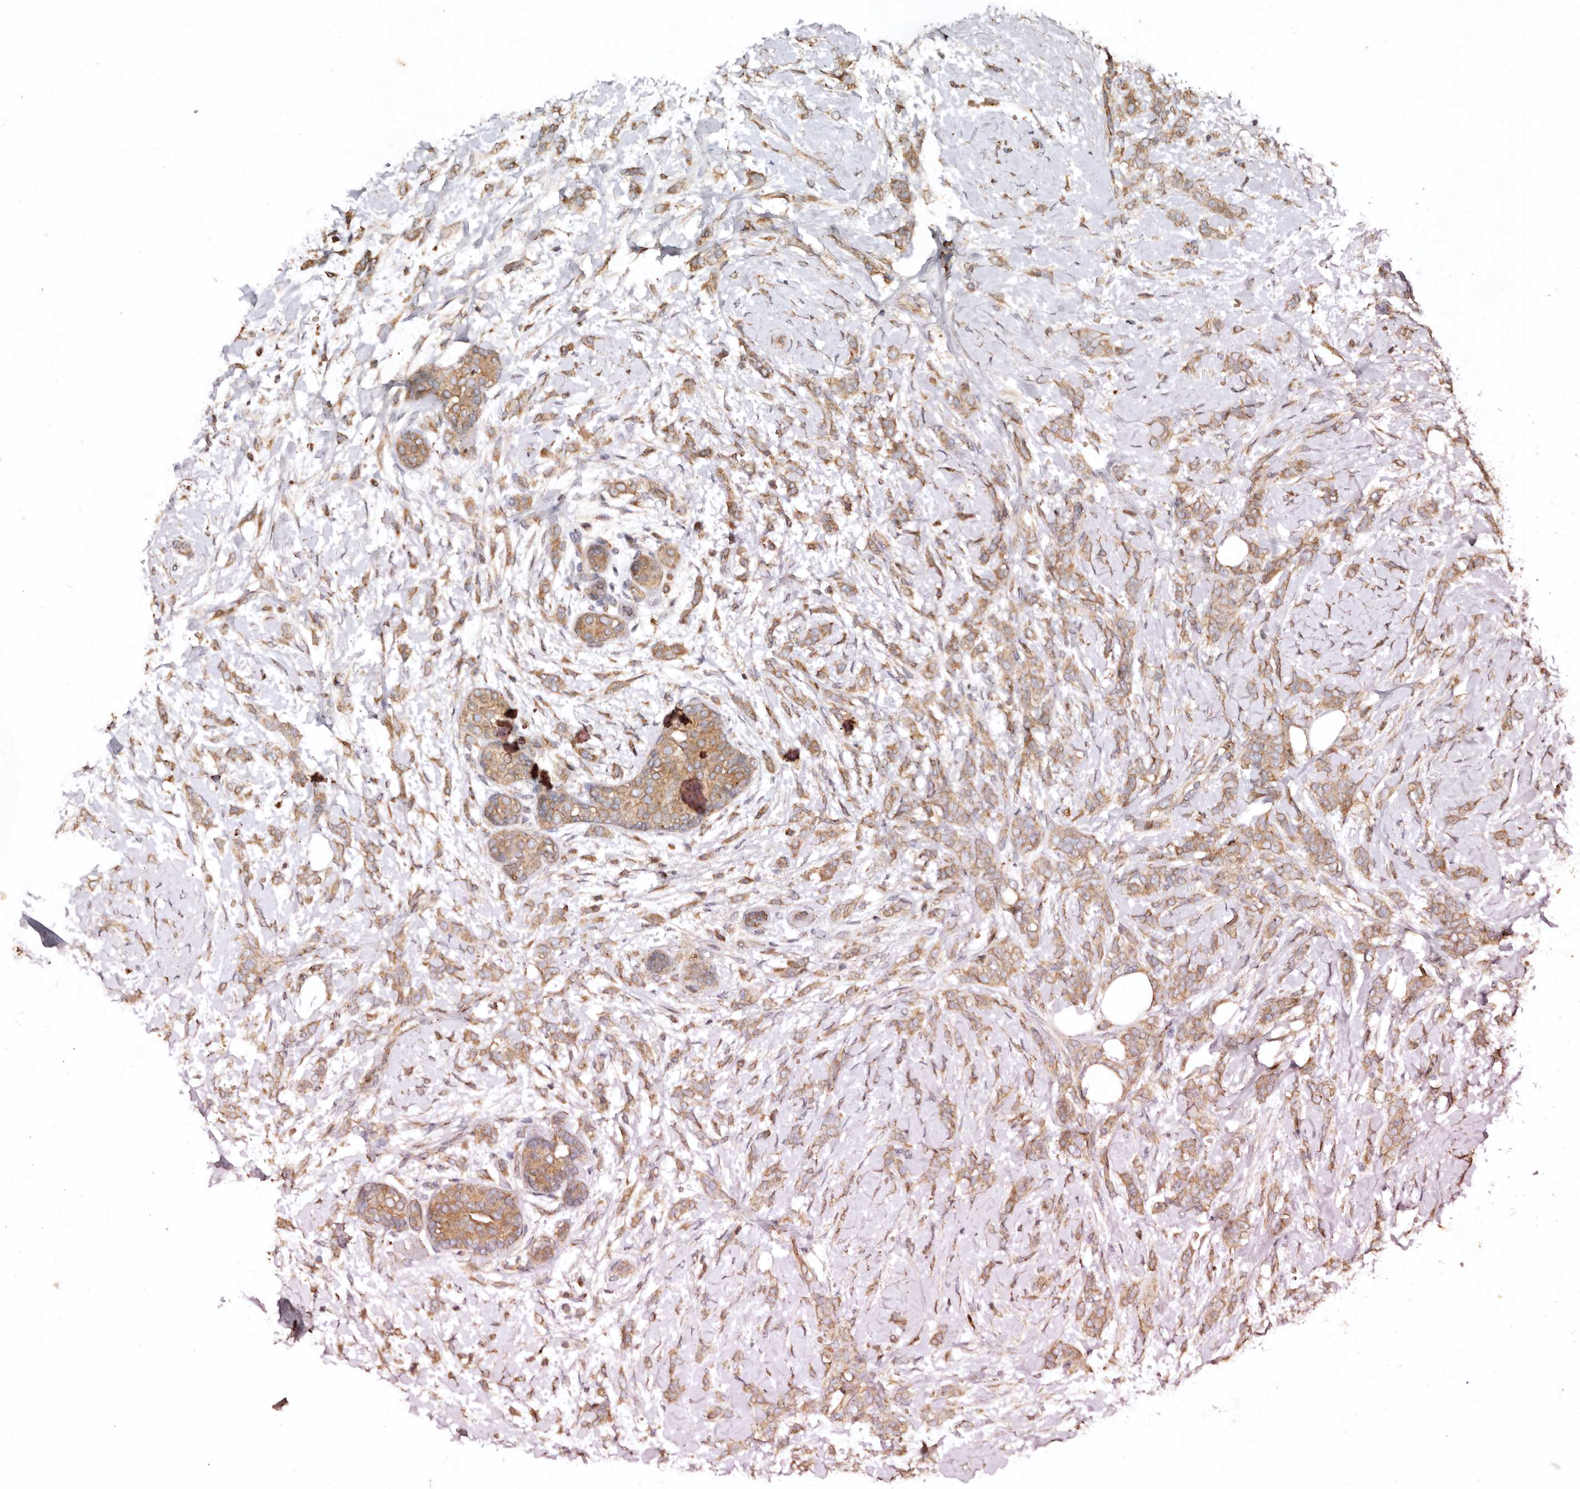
{"staining": {"intensity": "moderate", "quantity": ">75%", "location": "cytoplasmic/membranous"}, "tissue": "breast cancer", "cell_type": "Tumor cells", "image_type": "cancer", "snomed": [{"axis": "morphology", "description": "Lobular carcinoma, in situ"}, {"axis": "morphology", "description": "Lobular carcinoma"}, {"axis": "topography", "description": "Breast"}], "caption": "Lobular carcinoma (breast) tissue shows moderate cytoplasmic/membranous positivity in about >75% of tumor cells, visualized by immunohistochemistry.", "gene": "FARS2", "patient": {"sex": "female", "age": 41}}